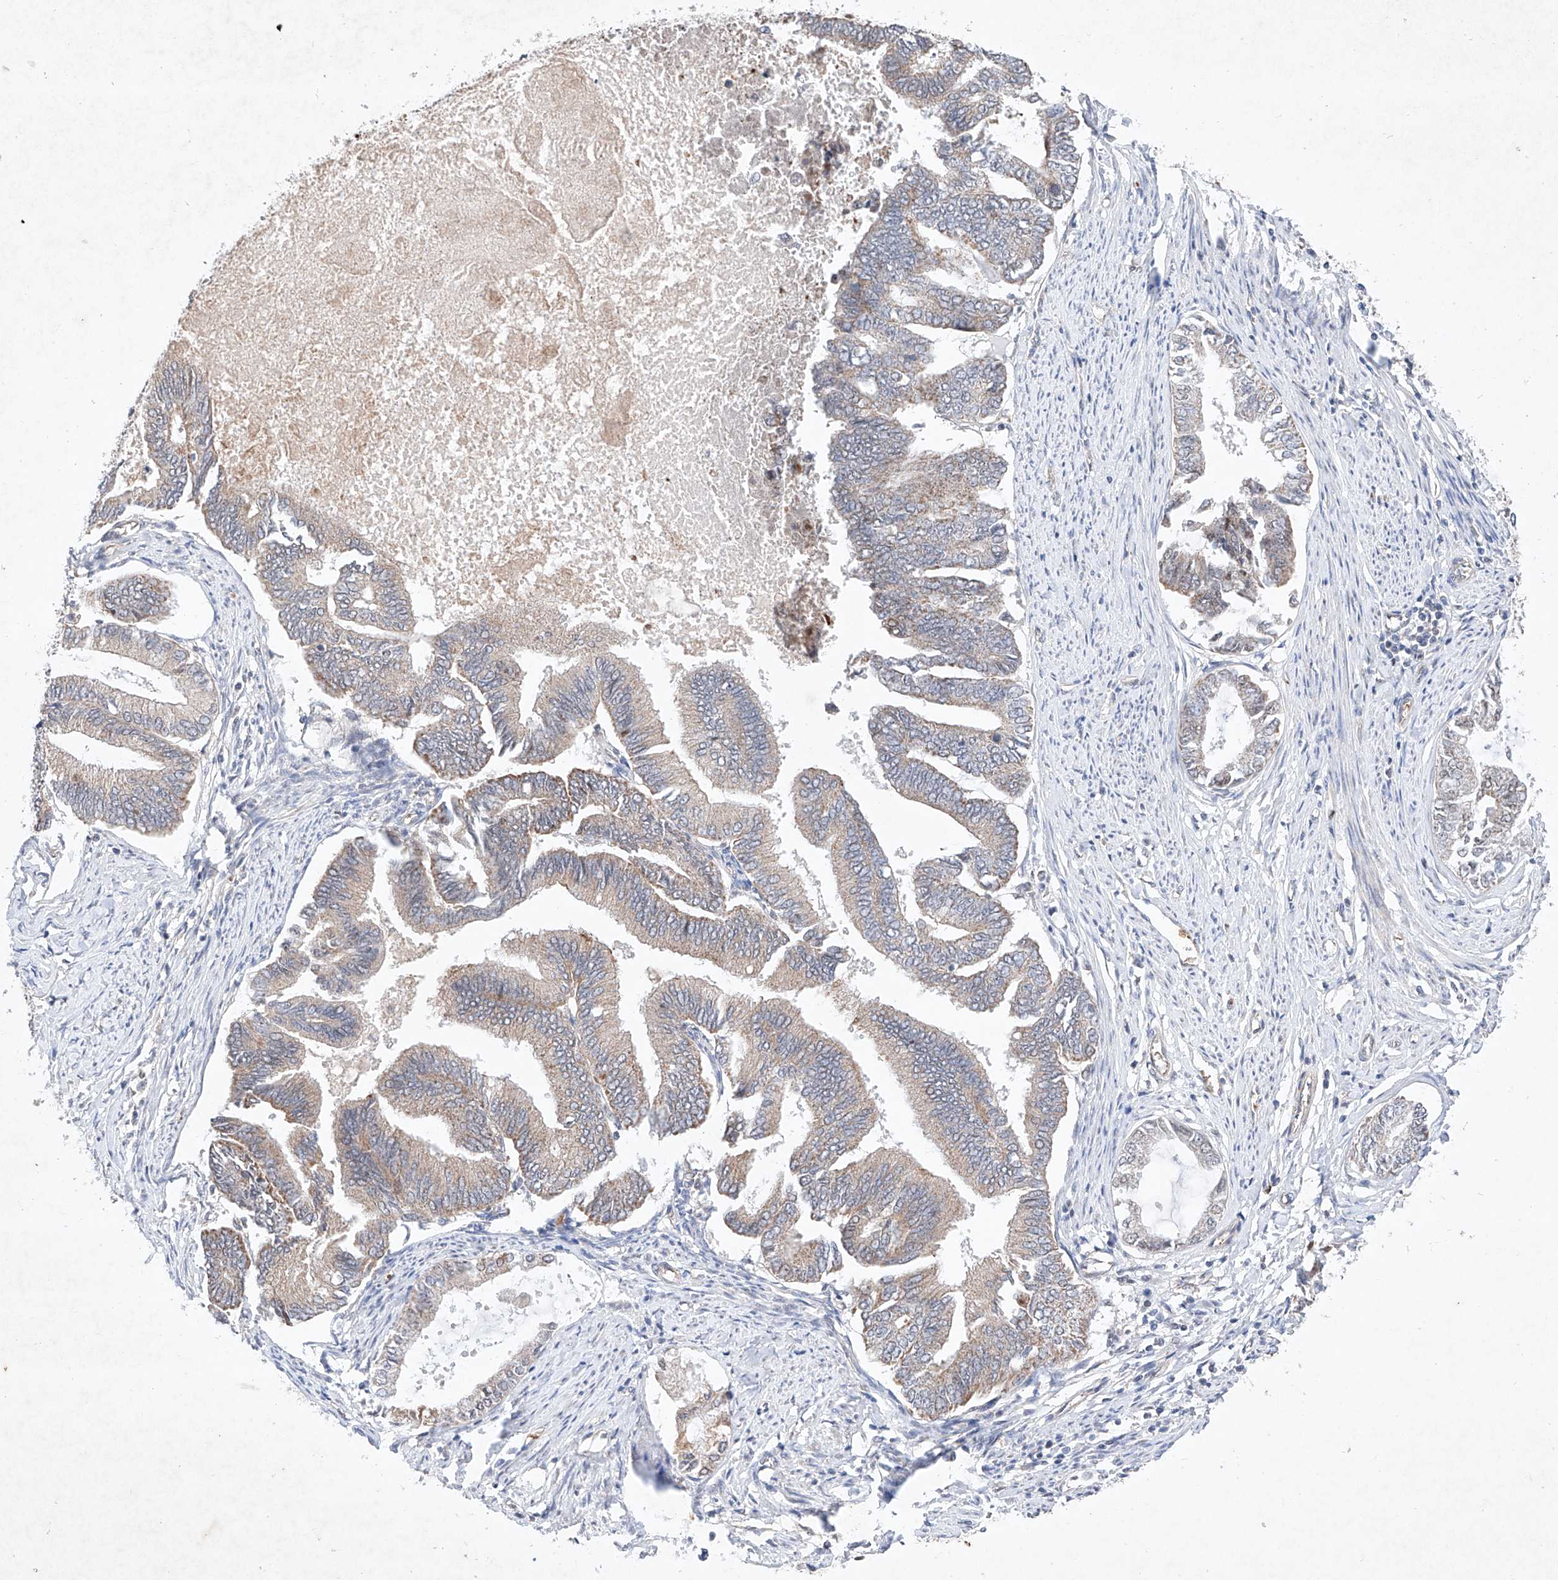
{"staining": {"intensity": "weak", "quantity": "<25%", "location": "cytoplasmic/membranous"}, "tissue": "endometrial cancer", "cell_type": "Tumor cells", "image_type": "cancer", "snomed": [{"axis": "morphology", "description": "Adenocarcinoma, NOS"}, {"axis": "topography", "description": "Endometrium"}], "caption": "A photomicrograph of endometrial cancer stained for a protein exhibits no brown staining in tumor cells. (Brightfield microscopy of DAB (3,3'-diaminobenzidine) IHC at high magnification).", "gene": "FASTK", "patient": {"sex": "female", "age": 86}}